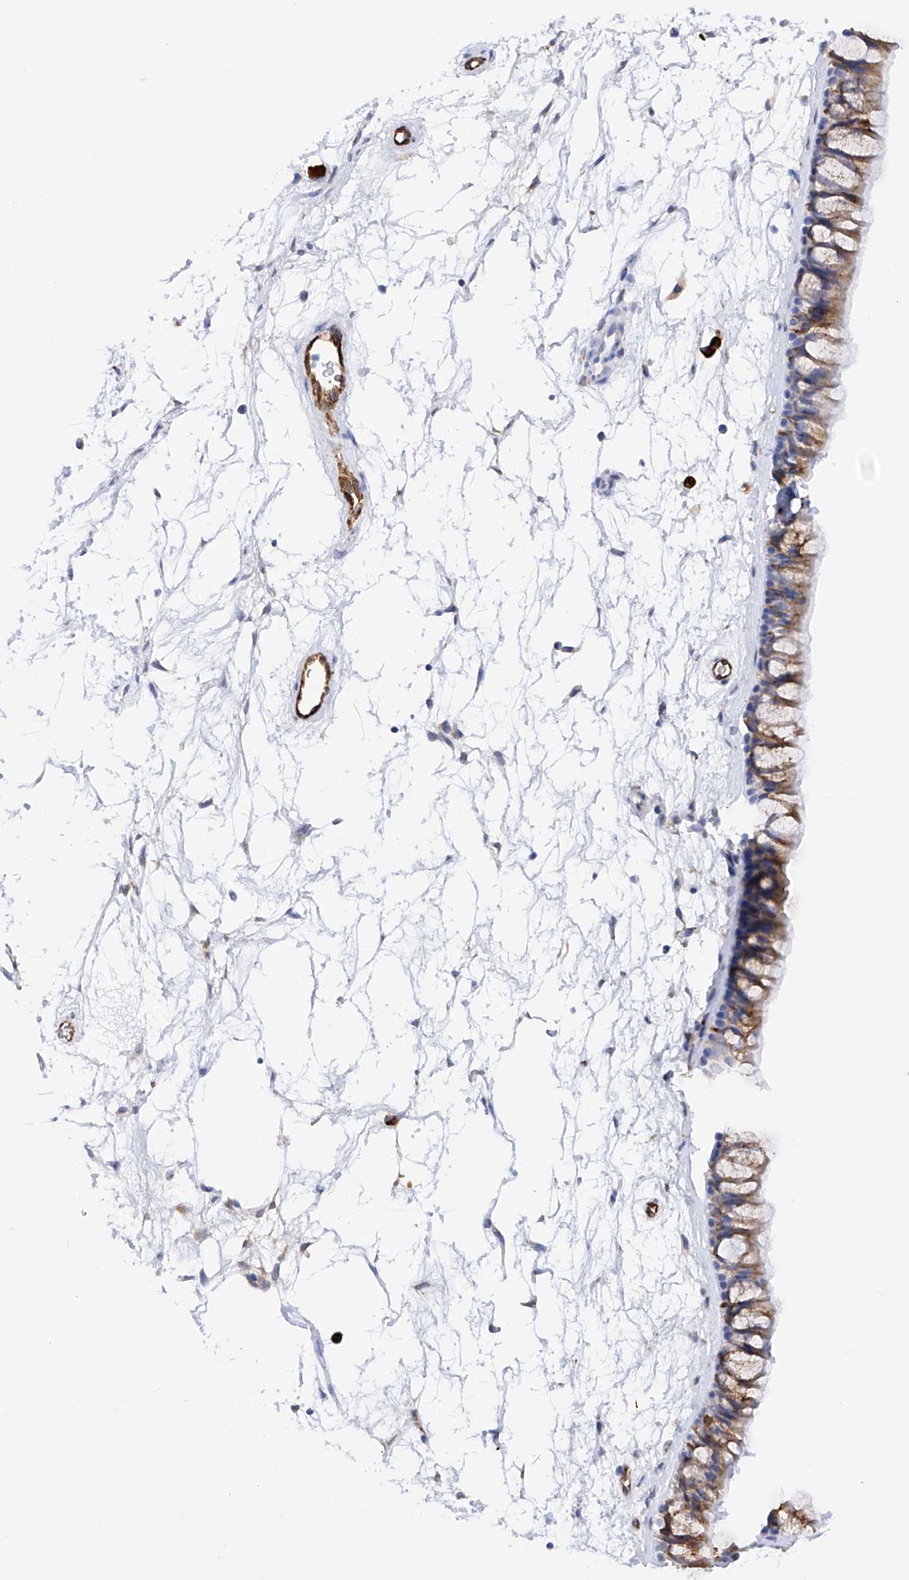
{"staining": {"intensity": "moderate", "quantity": "25%-75%", "location": "cytoplasmic/membranous"}, "tissue": "nasopharynx", "cell_type": "Respiratory epithelial cells", "image_type": "normal", "snomed": [{"axis": "morphology", "description": "Normal tissue, NOS"}, {"axis": "topography", "description": "Nasopharynx"}], "caption": "A high-resolution micrograph shows immunohistochemistry staining of normal nasopharynx, which displays moderate cytoplasmic/membranous positivity in about 25%-75% of respiratory epithelial cells.", "gene": "PDIA5", "patient": {"sex": "male", "age": 64}}